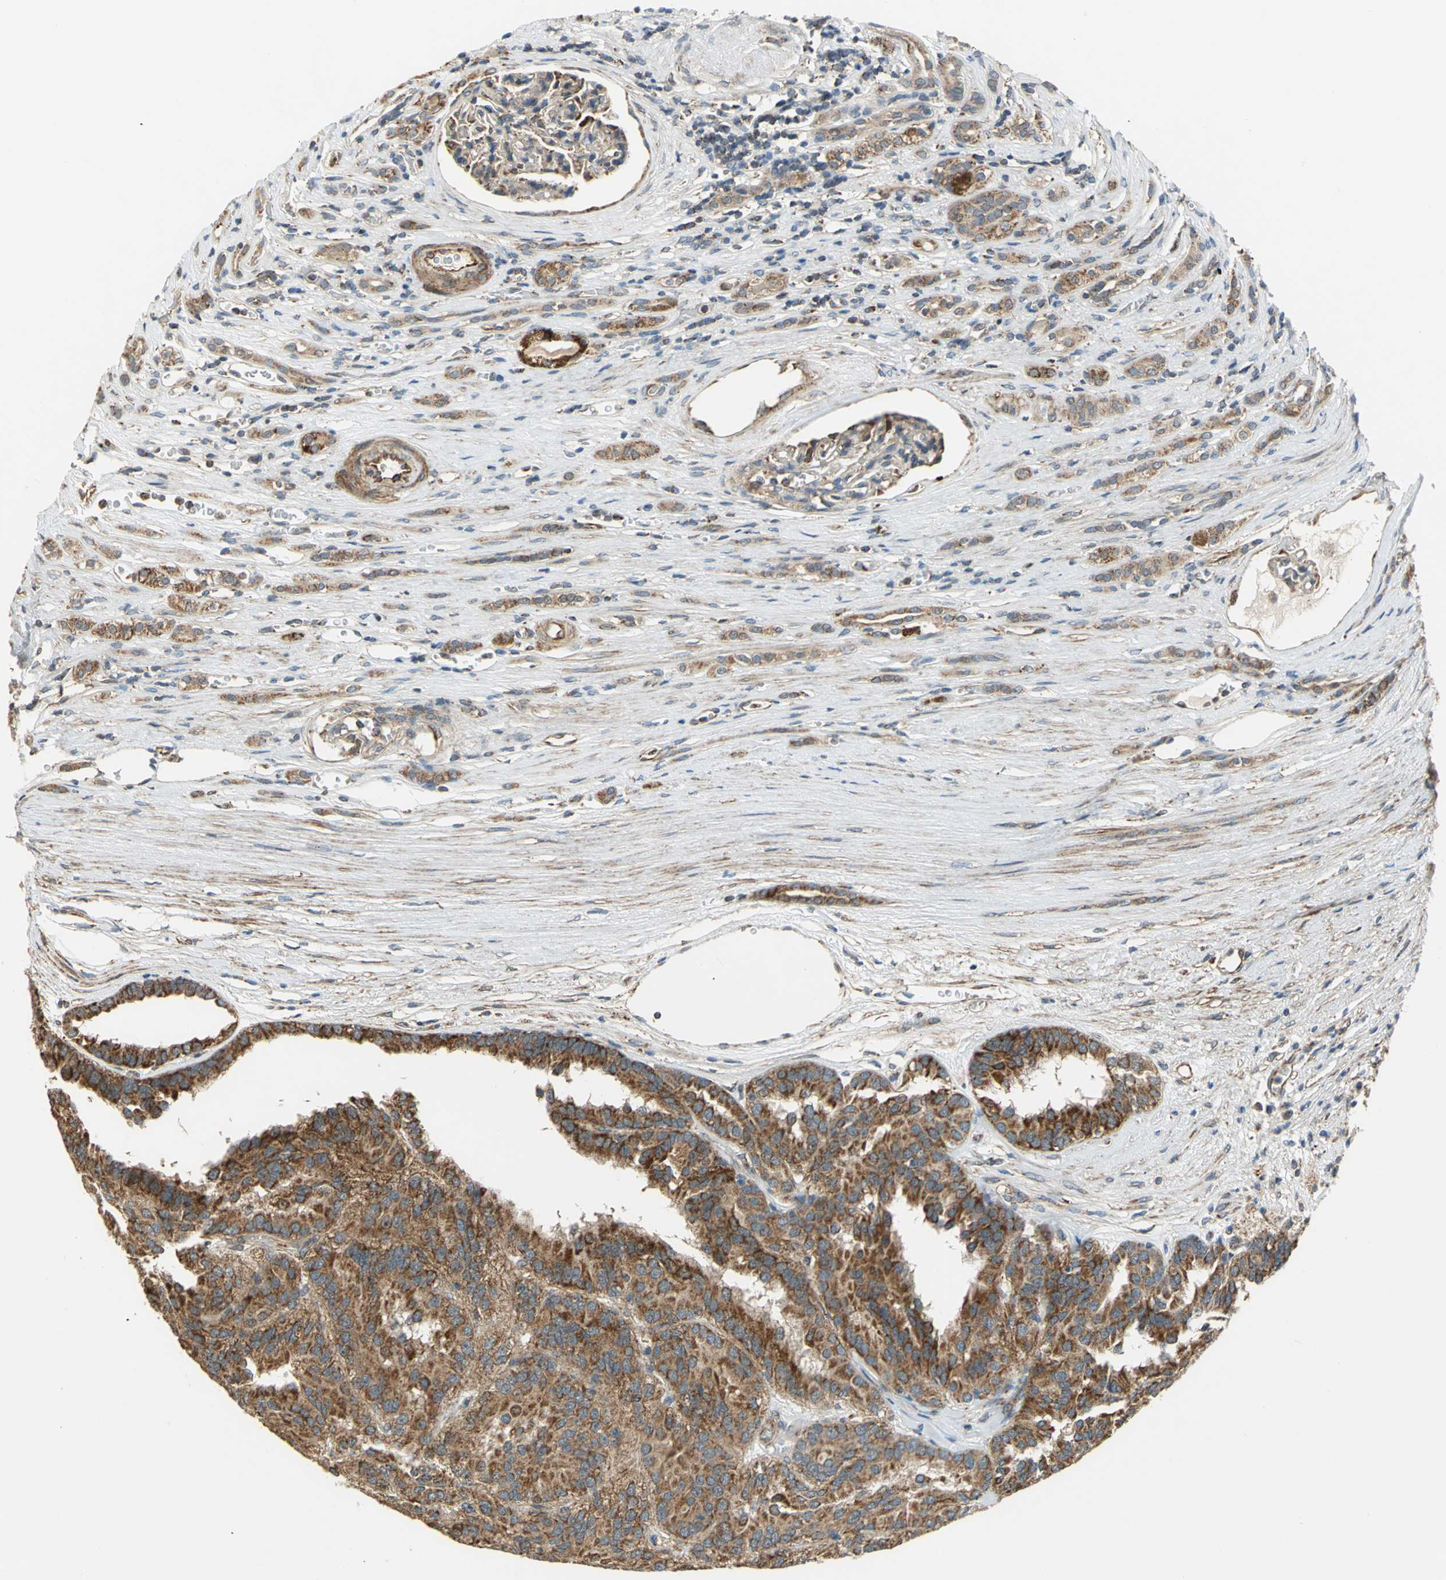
{"staining": {"intensity": "moderate", "quantity": ">75%", "location": "cytoplasmic/membranous"}, "tissue": "renal cancer", "cell_type": "Tumor cells", "image_type": "cancer", "snomed": [{"axis": "morphology", "description": "Adenocarcinoma, NOS"}, {"axis": "topography", "description": "Kidney"}], "caption": "IHC image of renal cancer stained for a protein (brown), which reveals medium levels of moderate cytoplasmic/membranous positivity in approximately >75% of tumor cells.", "gene": "MRPS22", "patient": {"sex": "male", "age": 46}}